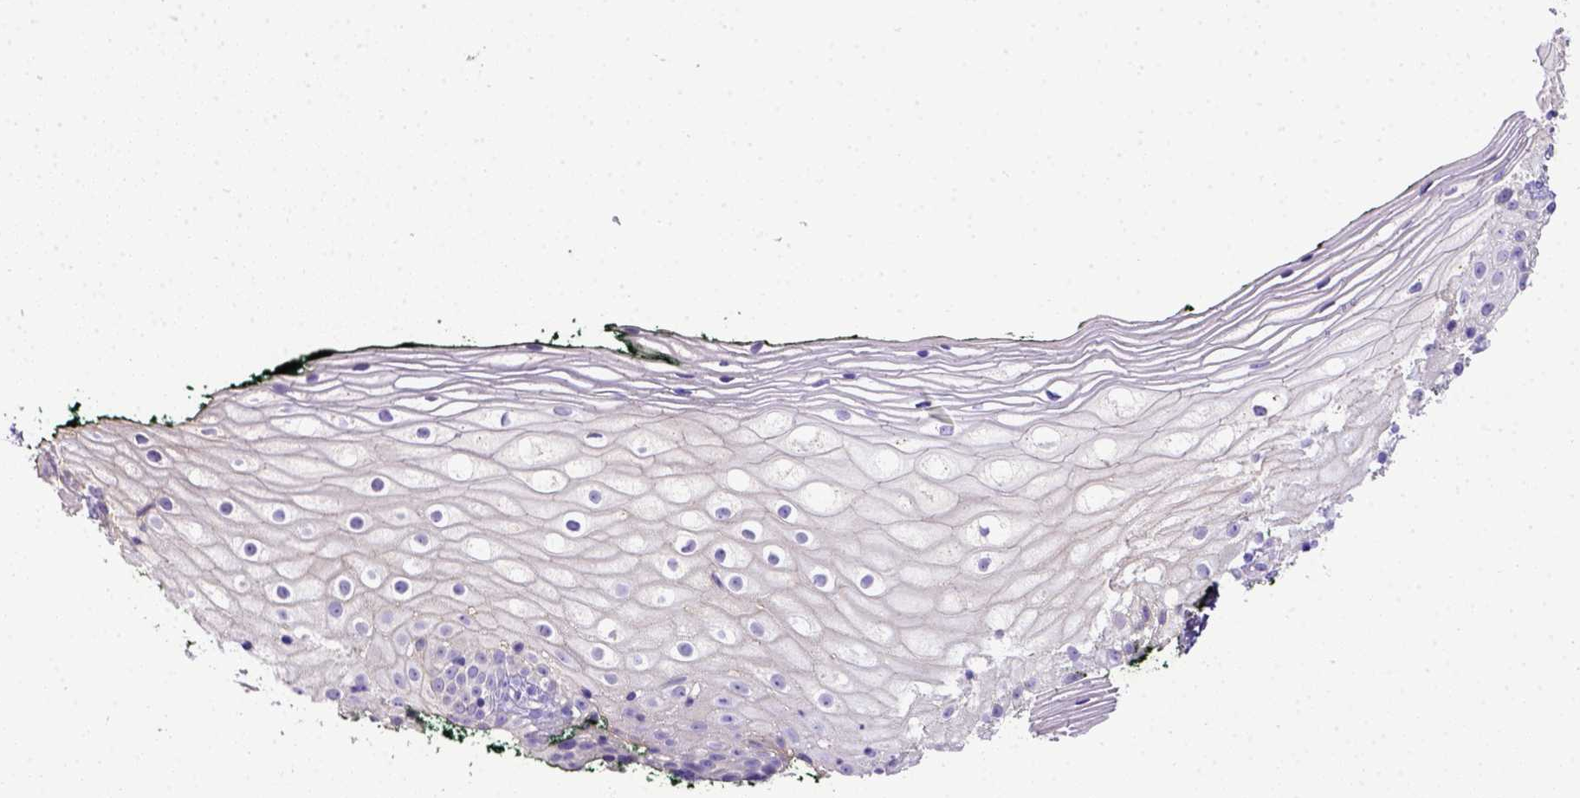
{"staining": {"intensity": "negative", "quantity": "none", "location": "none"}, "tissue": "vagina", "cell_type": "Squamous epithelial cells", "image_type": "normal", "snomed": [{"axis": "morphology", "description": "Normal tissue, NOS"}, {"axis": "topography", "description": "Vagina"}], "caption": "The micrograph exhibits no staining of squamous epithelial cells in unremarkable vagina. (Stains: DAB (3,3'-diaminobenzidine) immunohistochemistry (IHC) with hematoxylin counter stain, Microscopy: brightfield microscopy at high magnification).", "gene": "BTN1A1", "patient": {"sex": "female", "age": 47}}